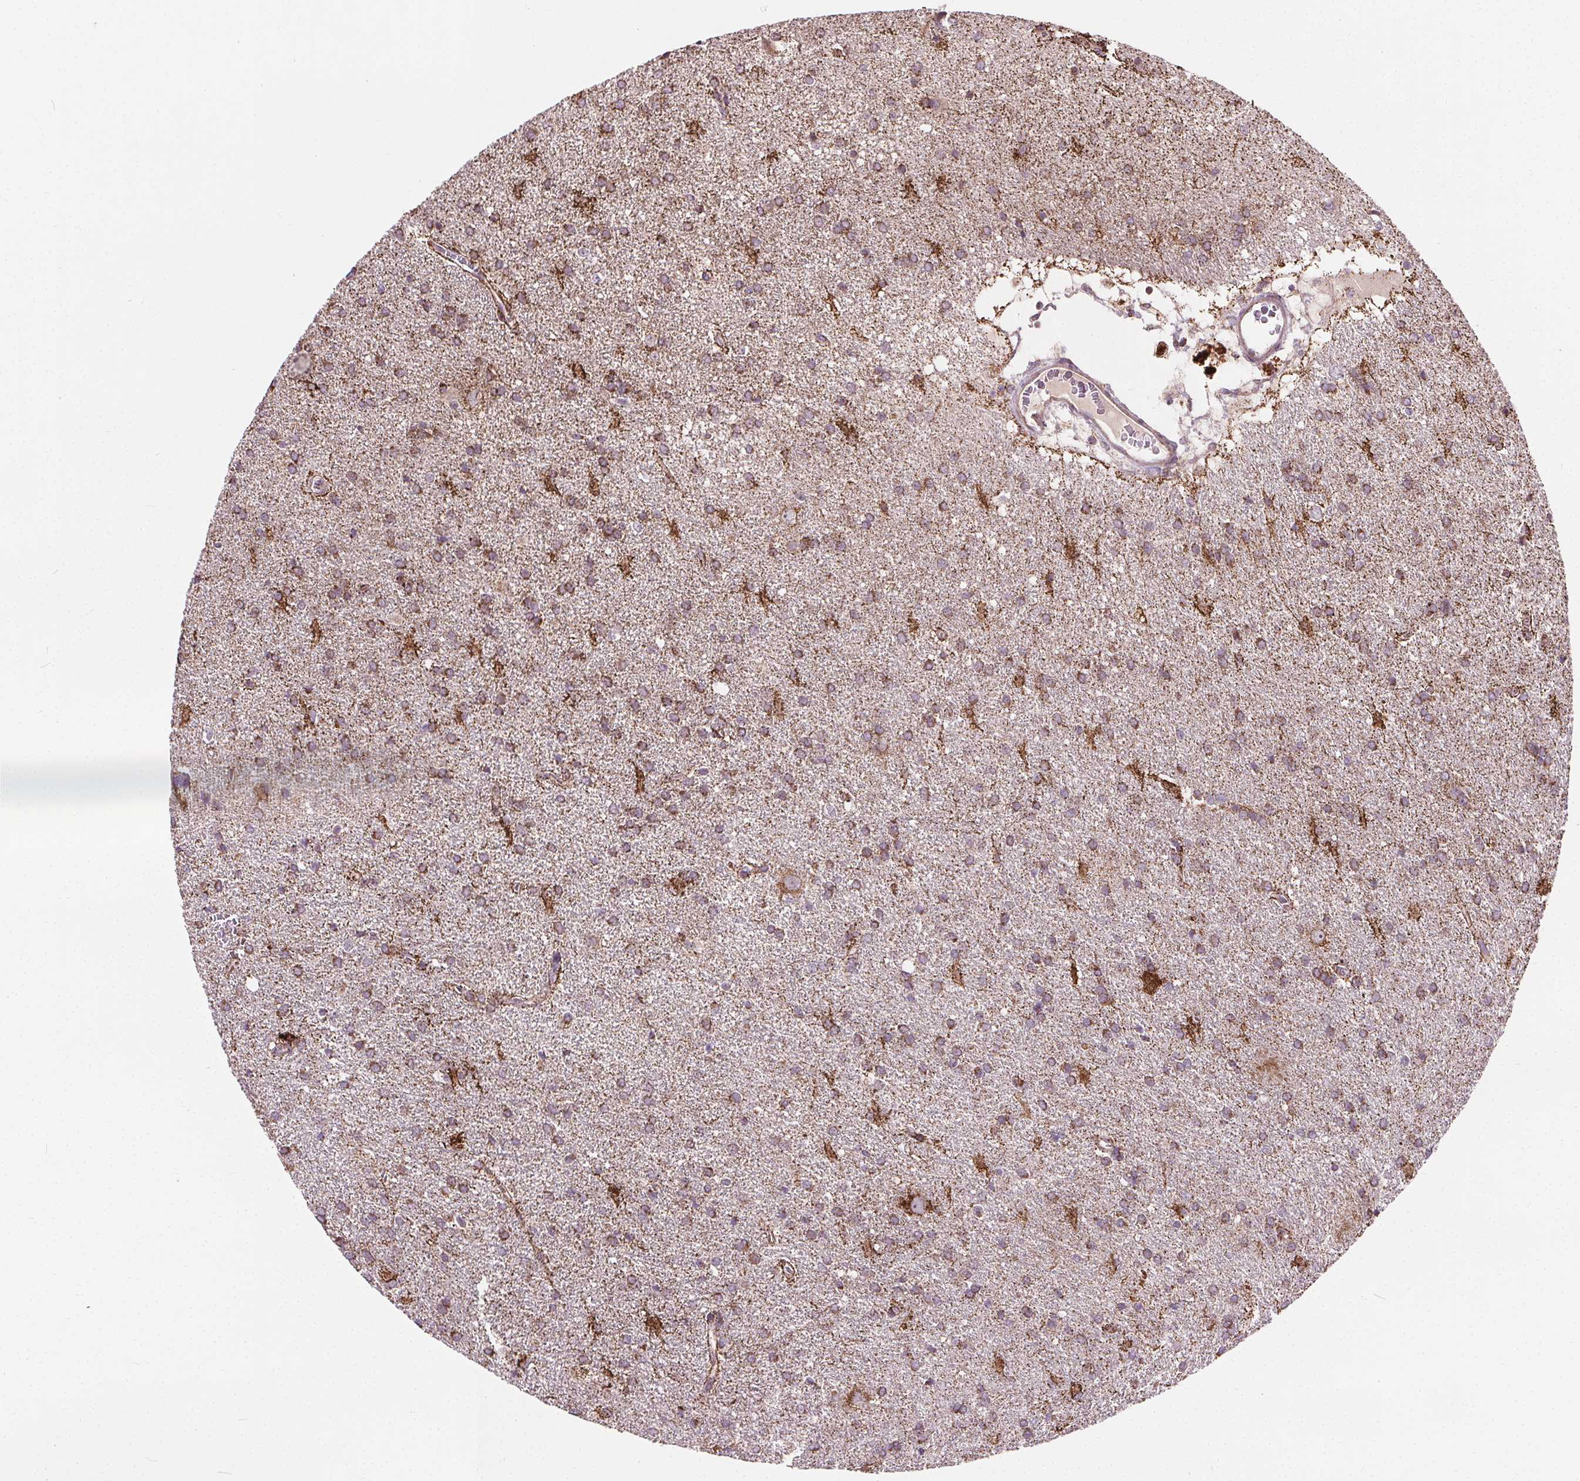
{"staining": {"intensity": "moderate", "quantity": ">75%", "location": "cytoplasmic/membranous"}, "tissue": "glioma", "cell_type": "Tumor cells", "image_type": "cancer", "snomed": [{"axis": "morphology", "description": "Glioma, malignant, Low grade"}, {"axis": "topography", "description": "Brain"}], "caption": "Low-grade glioma (malignant) stained with DAB IHC displays medium levels of moderate cytoplasmic/membranous expression in approximately >75% of tumor cells.", "gene": "GOLT1B", "patient": {"sex": "male", "age": 66}}